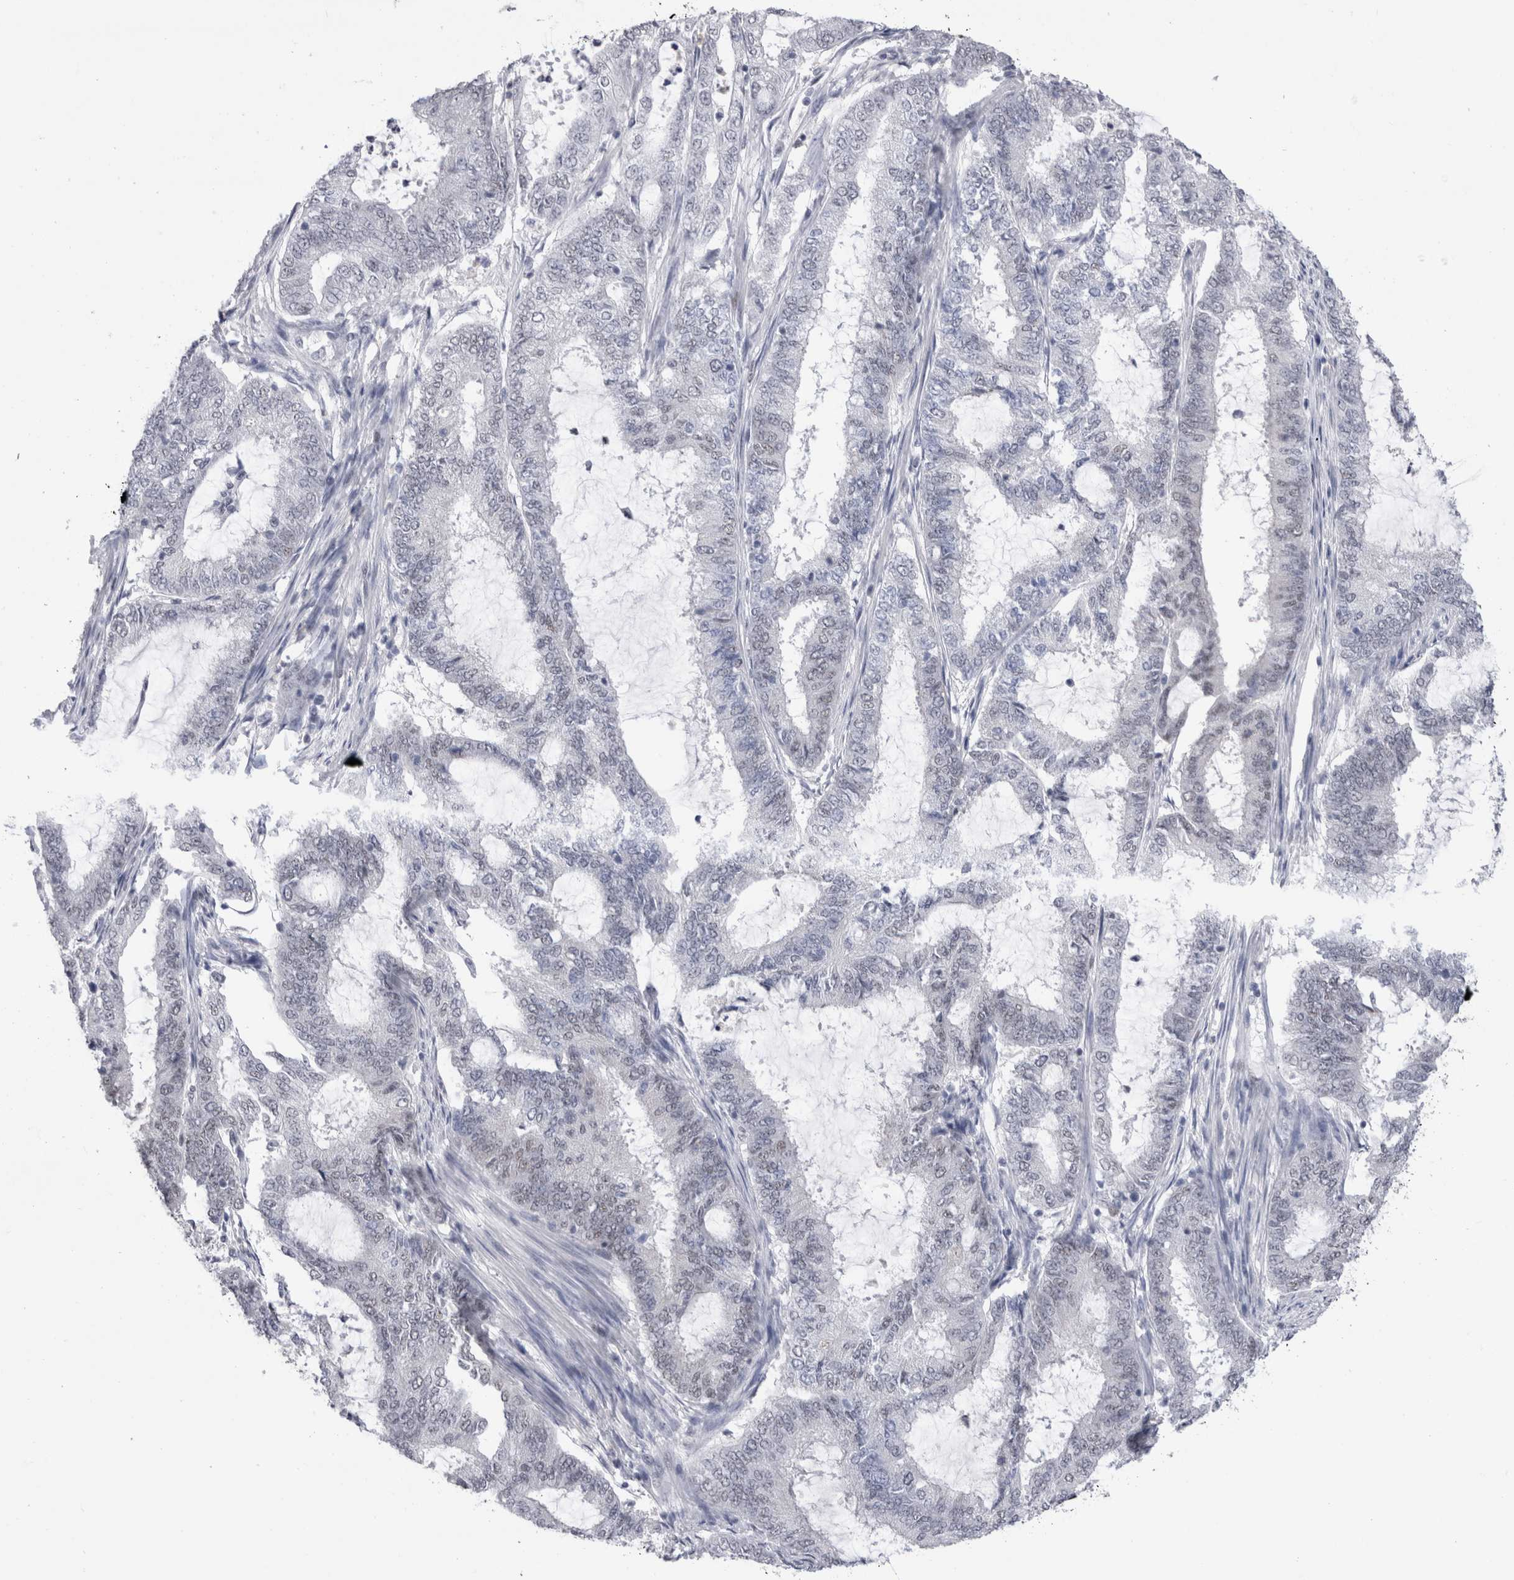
{"staining": {"intensity": "negative", "quantity": "none", "location": "none"}, "tissue": "endometrial cancer", "cell_type": "Tumor cells", "image_type": "cancer", "snomed": [{"axis": "morphology", "description": "Adenocarcinoma, NOS"}, {"axis": "topography", "description": "Endometrium"}], "caption": "An immunohistochemistry (IHC) micrograph of adenocarcinoma (endometrial) is shown. There is no staining in tumor cells of adenocarcinoma (endometrial). (DAB (3,3'-diaminobenzidine) immunohistochemistry (IHC) with hematoxylin counter stain).", "gene": "RBM6", "patient": {"sex": "female", "age": 51}}